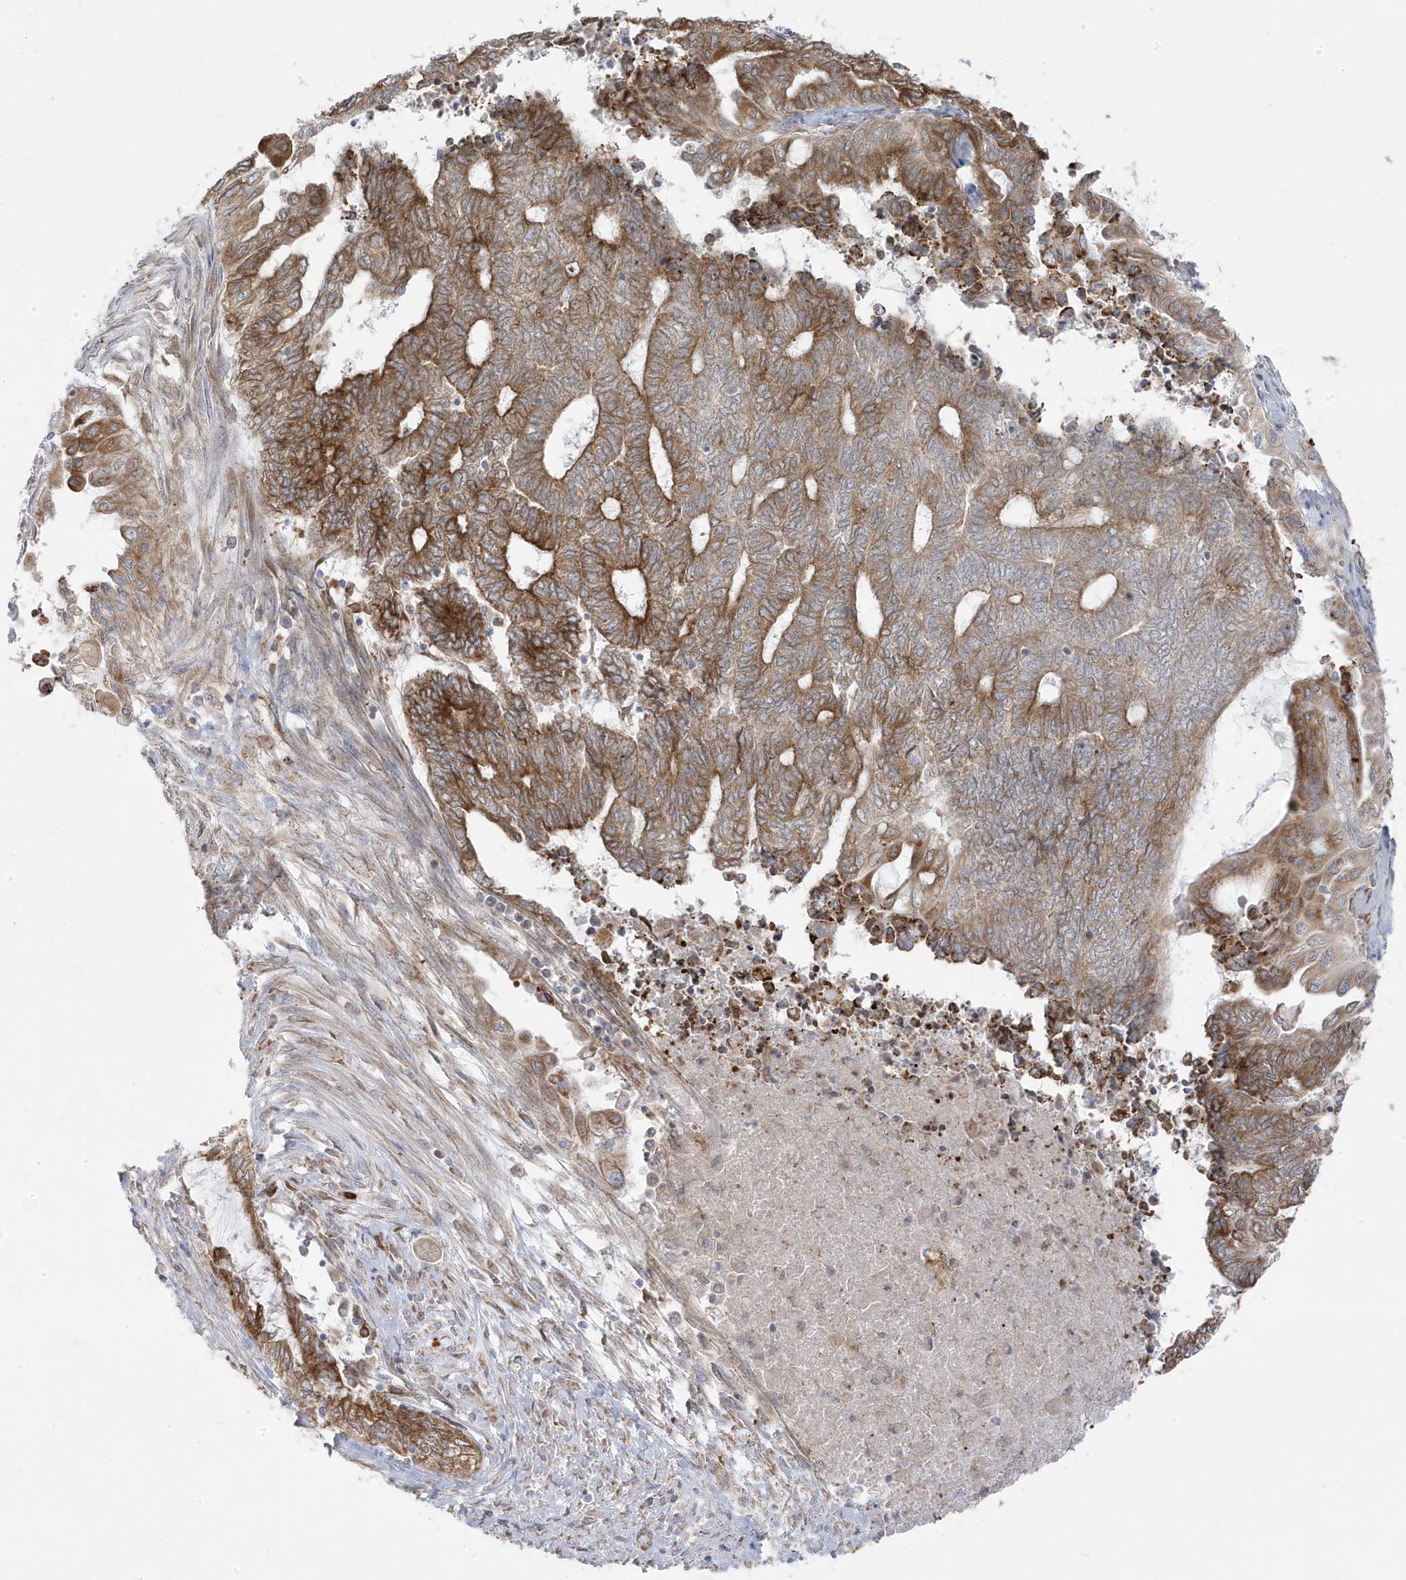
{"staining": {"intensity": "moderate", "quantity": ">75%", "location": "cytoplasmic/membranous"}, "tissue": "endometrial cancer", "cell_type": "Tumor cells", "image_type": "cancer", "snomed": [{"axis": "morphology", "description": "Adenocarcinoma, NOS"}, {"axis": "topography", "description": "Uterus"}, {"axis": "topography", "description": "Endometrium"}], "caption": "A high-resolution histopathology image shows immunohistochemistry (IHC) staining of endometrial cancer, which demonstrates moderate cytoplasmic/membranous positivity in about >75% of tumor cells. The protein of interest is stained brown, and the nuclei are stained in blue (DAB (3,3'-diaminobenzidine) IHC with brightfield microscopy, high magnification).", "gene": "ZNF654", "patient": {"sex": "female", "age": 70}}